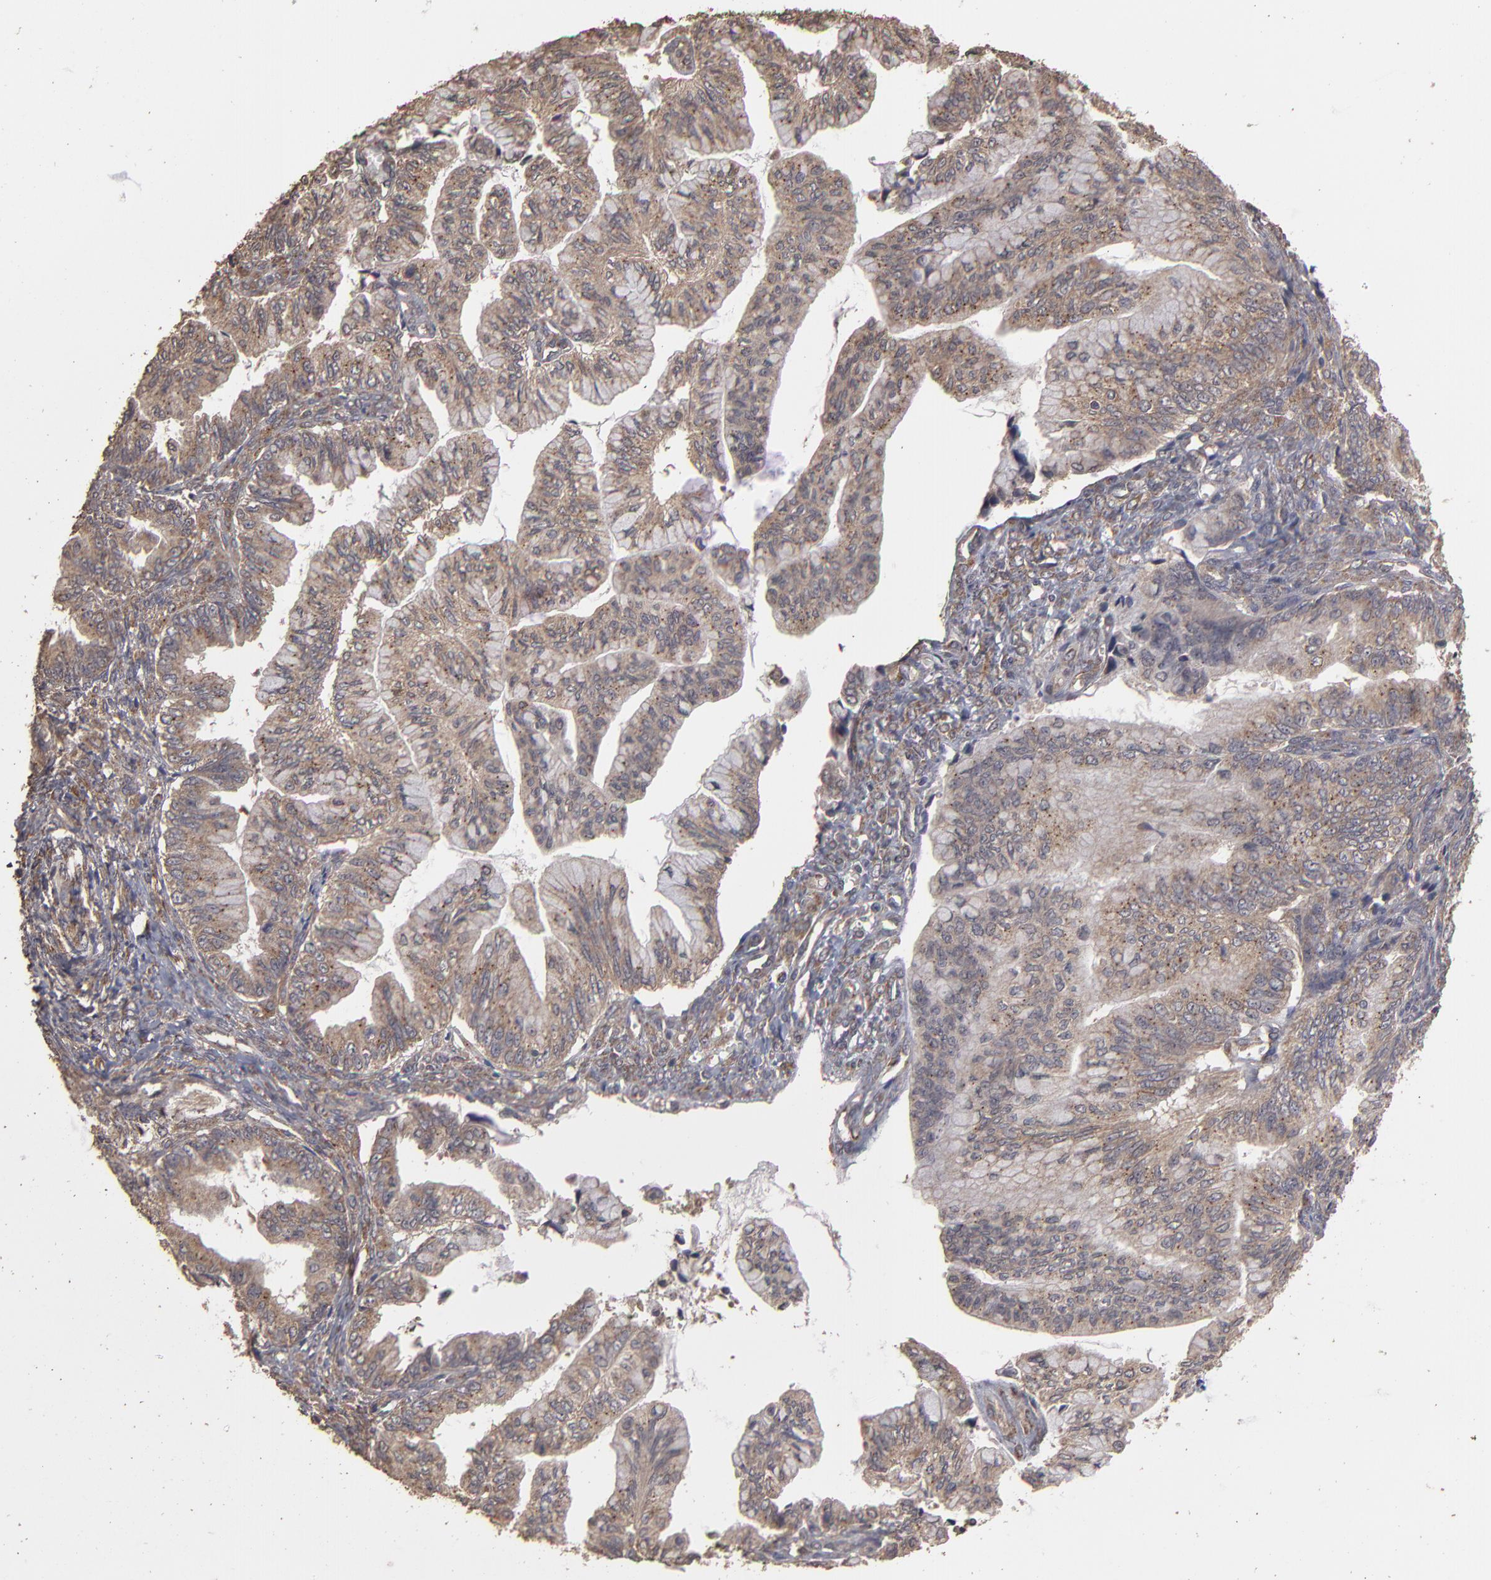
{"staining": {"intensity": "moderate", "quantity": ">75%", "location": "cytoplasmic/membranous"}, "tissue": "ovarian cancer", "cell_type": "Tumor cells", "image_type": "cancer", "snomed": [{"axis": "morphology", "description": "Cystadenocarcinoma, mucinous, NOS"}, {"axis": "topography", "description": "Ovary"}], "caption": "A micrograph of mucinous cystadenocarcinoma (ovarian) stained for a protein reveals moderate cytoplasmic/membranous brown staining in tumor cells.", "gene": "MMP2", "patient": {"sex": "female", "age": 36}}